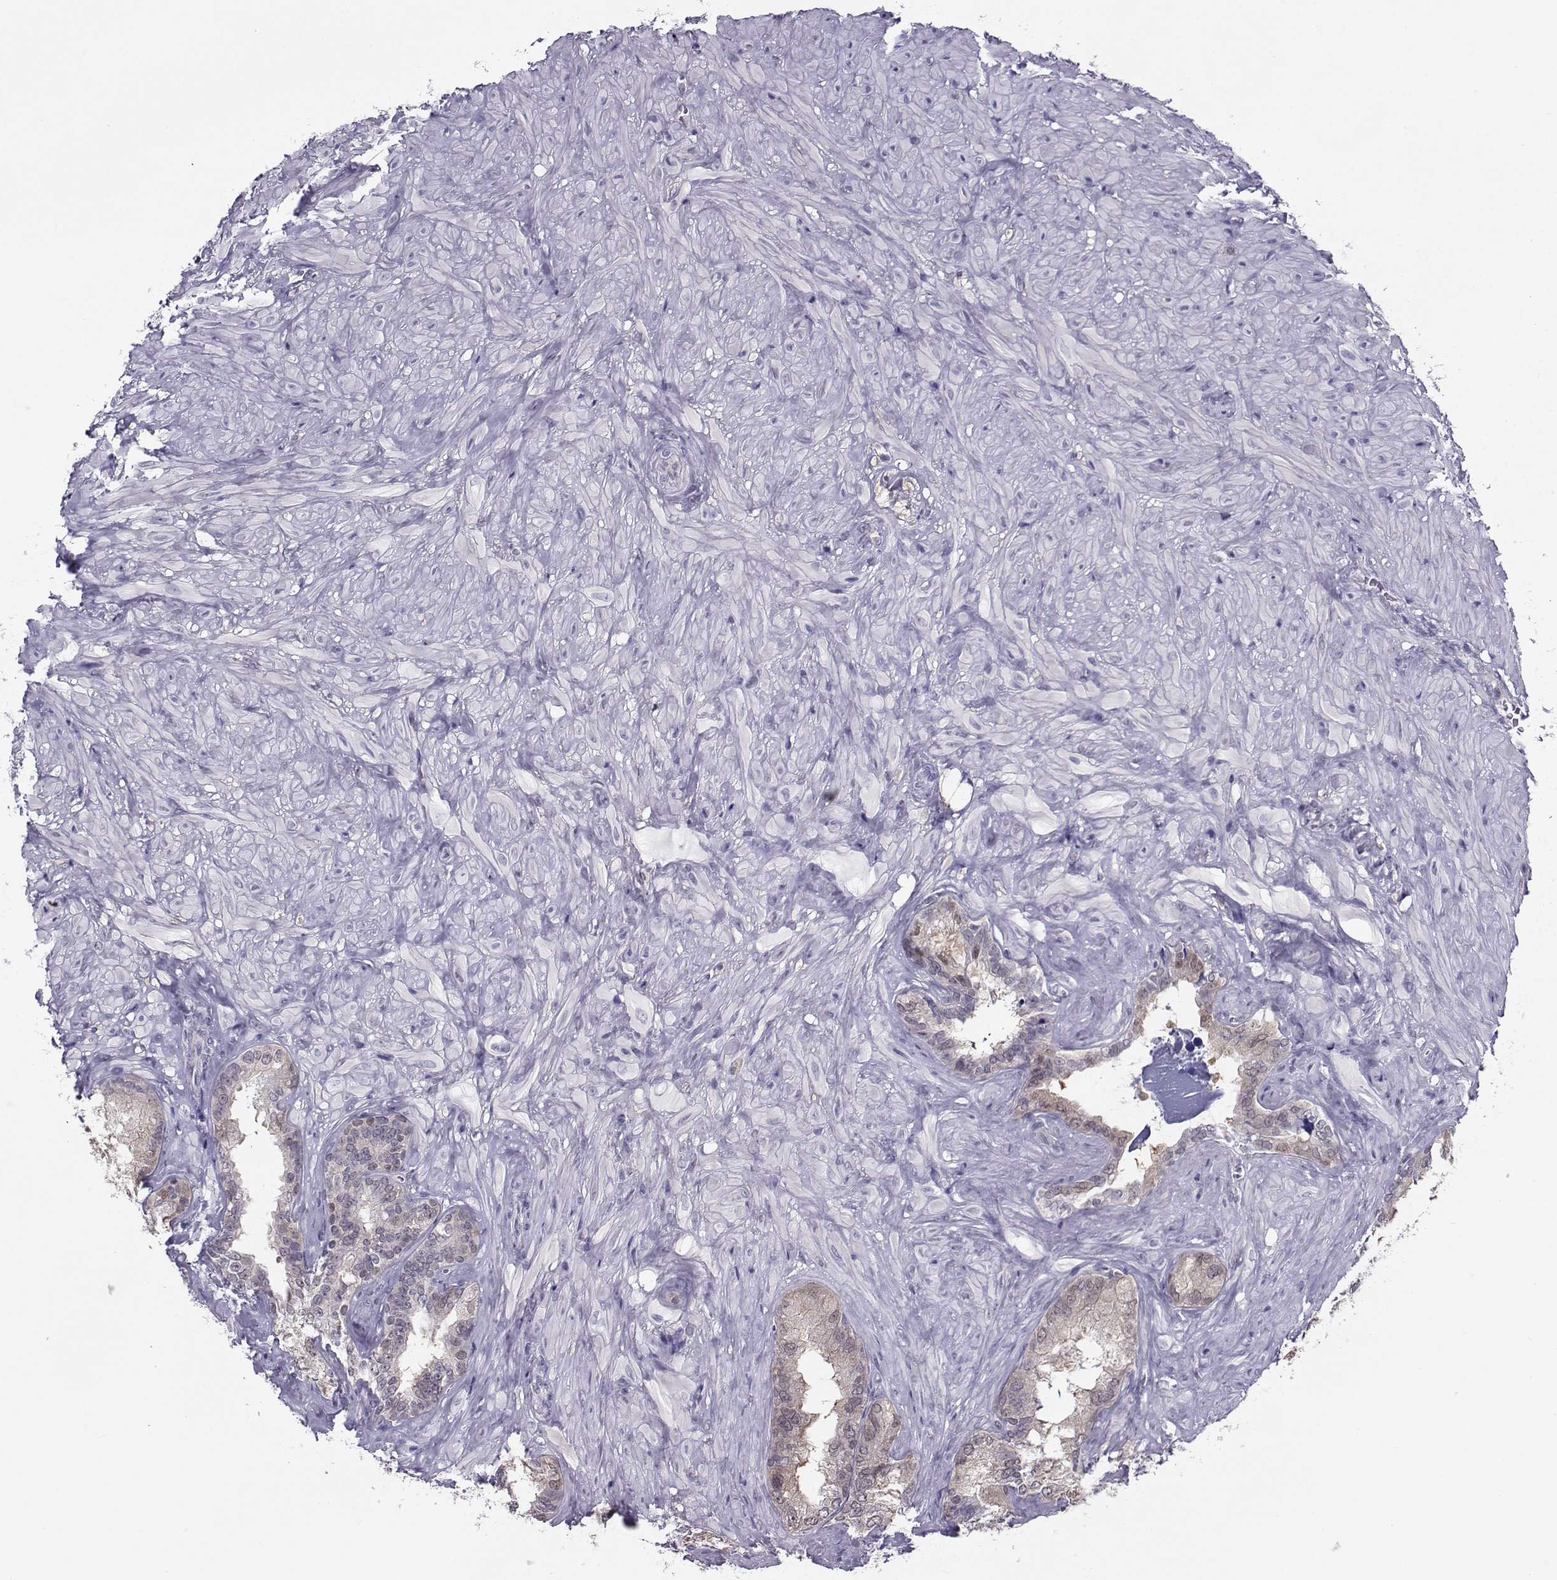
{"staining": {"intensity": "weak", "quantity": "<25%", "location": "cytoplasmic/membranous"}, "tissue": "seminal vesicle", "cell_type": "Glandular cells", "image_type": "normal", "snomed": [{"axis": "morphology", "description": "Normal tissue, NOS"}, {"axis": "topography", "description": "Seminal veicle"}], "caption": "Immunohistochemistry of benign seminal vesicle reveals no positivity in glandular cells.", "gene": "PGK1", "patient": {"sex": "male", "age": 72}}